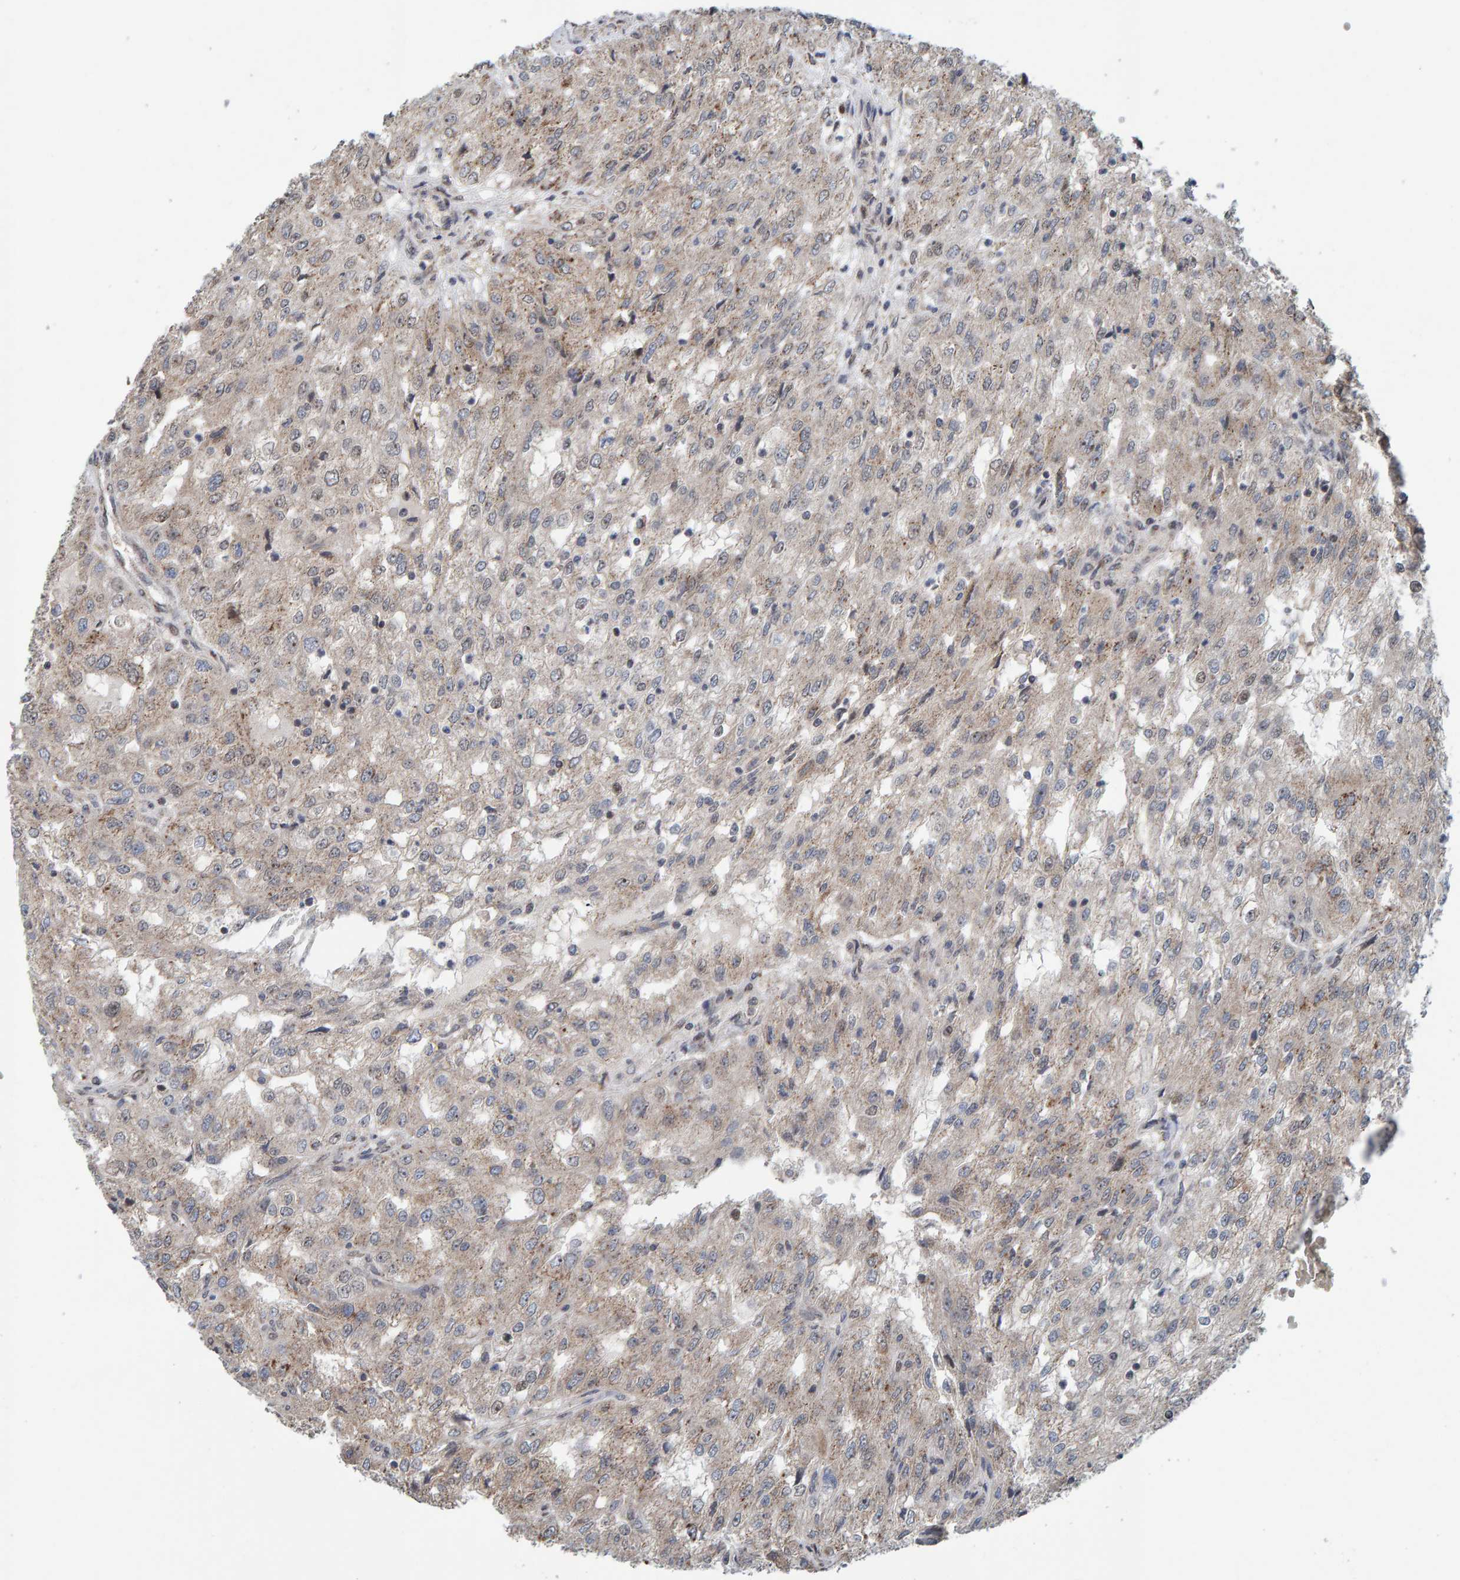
{"staining": {"intensity": "weak", "quantity": "<25%", "location": "cytoplasmic/membranous"}, "tissue": "renal cancer", "cell_type": "Tumor cells", "image_type": "cancer", "snomed": [{"axis": "morphology", "description": "Adenocarcinoma, NOS"}, {"axis": "topography", "description": "Kidney"}], "caption": "Tumor cells are negative for brown protein staining in renal cancer. (Brightfield microscopy of DAB immunohistochemistry at high magnification).", "gene": "CCDC25", "patient": {"sex": "female", "age": 54}}